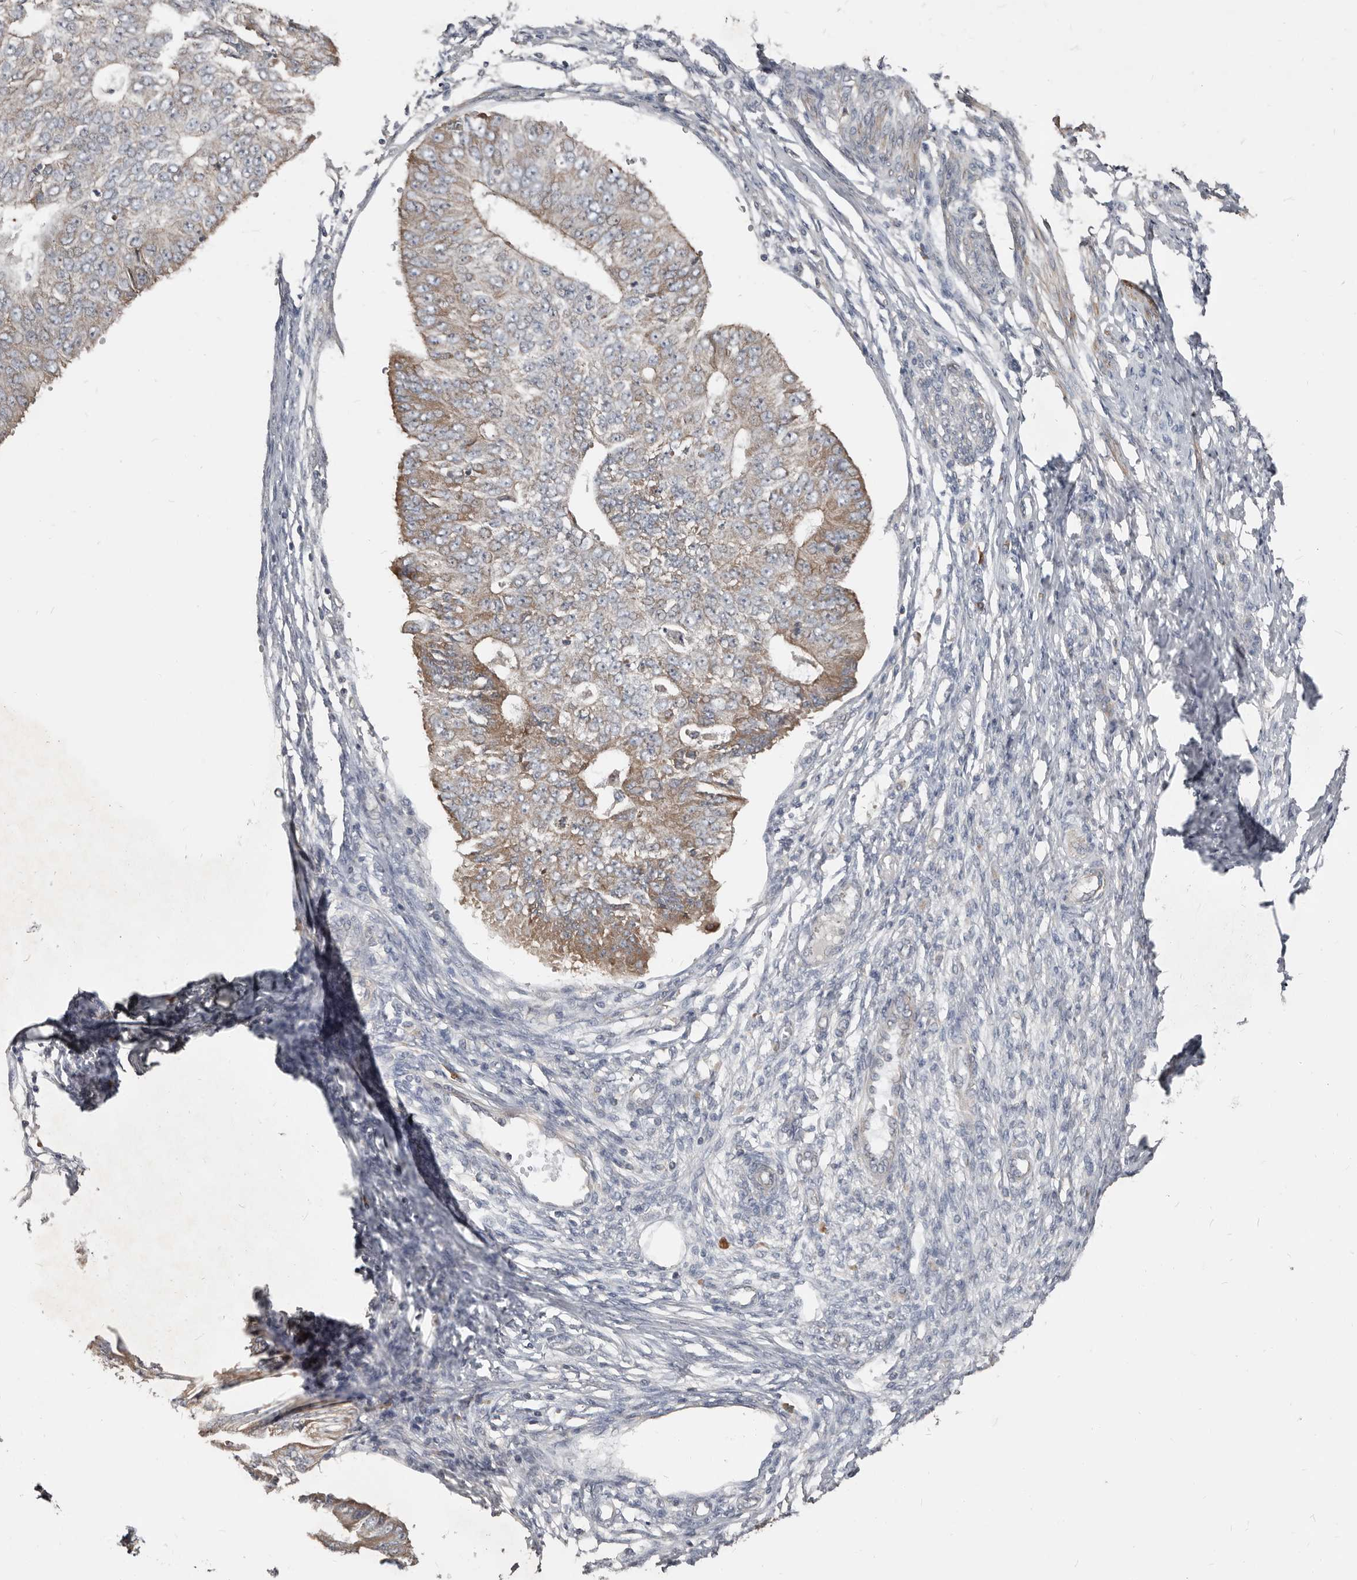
{"staining": {"intensity": "moderate", "quantity": "<25%", "location": "cytoplasmic/membranous"}, "tissue": "endometrial cancer", "cell_type": "Tumor cells", "image_type": "cancer", "snomed": [{"axis": "morphology", "description": "Adenocarcinoma, NOS"}, {"axis": "topography", "description": "Endometrium"}], "caption": "This is an image of IHC staining of endometrial cancer, which shows moderate staining in the cytoplasmic/membranous of tumor cells.", "gene": "AKNAD1", "patient": {"sex": "female", "age": 32}}